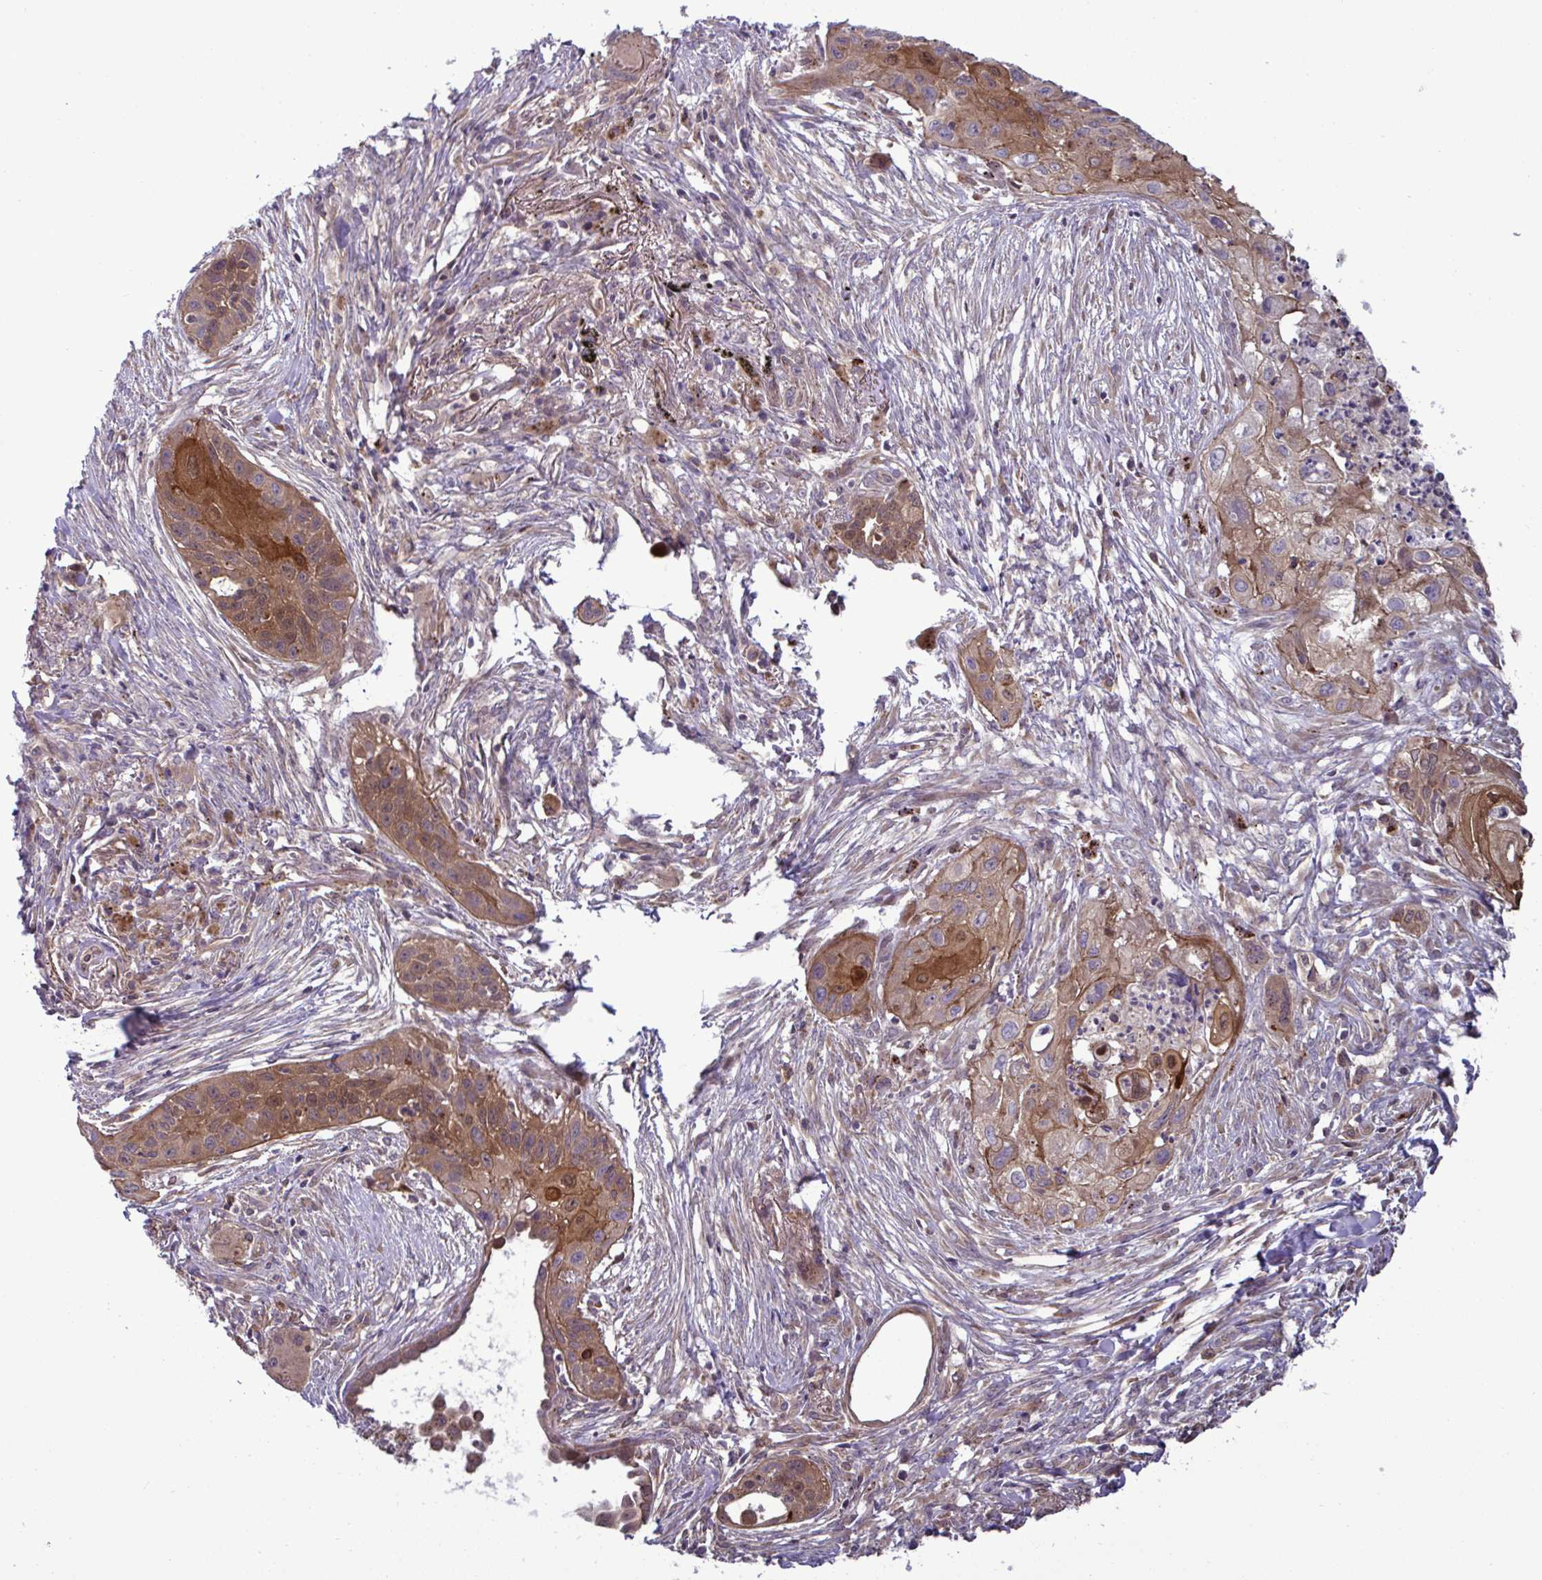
{"staining": {"intensity": "moderate", "quantity": ">75%", "location": "cytoplasmic/membranous,nuclear"}, "tissue": "lung cancer", "cell_type": "Tumor cells", "image_type": "cancer", "snomed": [{"axis": "morphology", "description": "Squamous cell carcinoma, NOS"}, {"axis": "topography", "description": "Lung"}], "caption": "This is an image of IHC staining of squamous cell carcinoma (lung), which shows moderate expression in the cytoplasmic/membranous and nuclear of tumor cells.", "gene": "GLTP", "patient": {"sex": "male", "age": 71}}